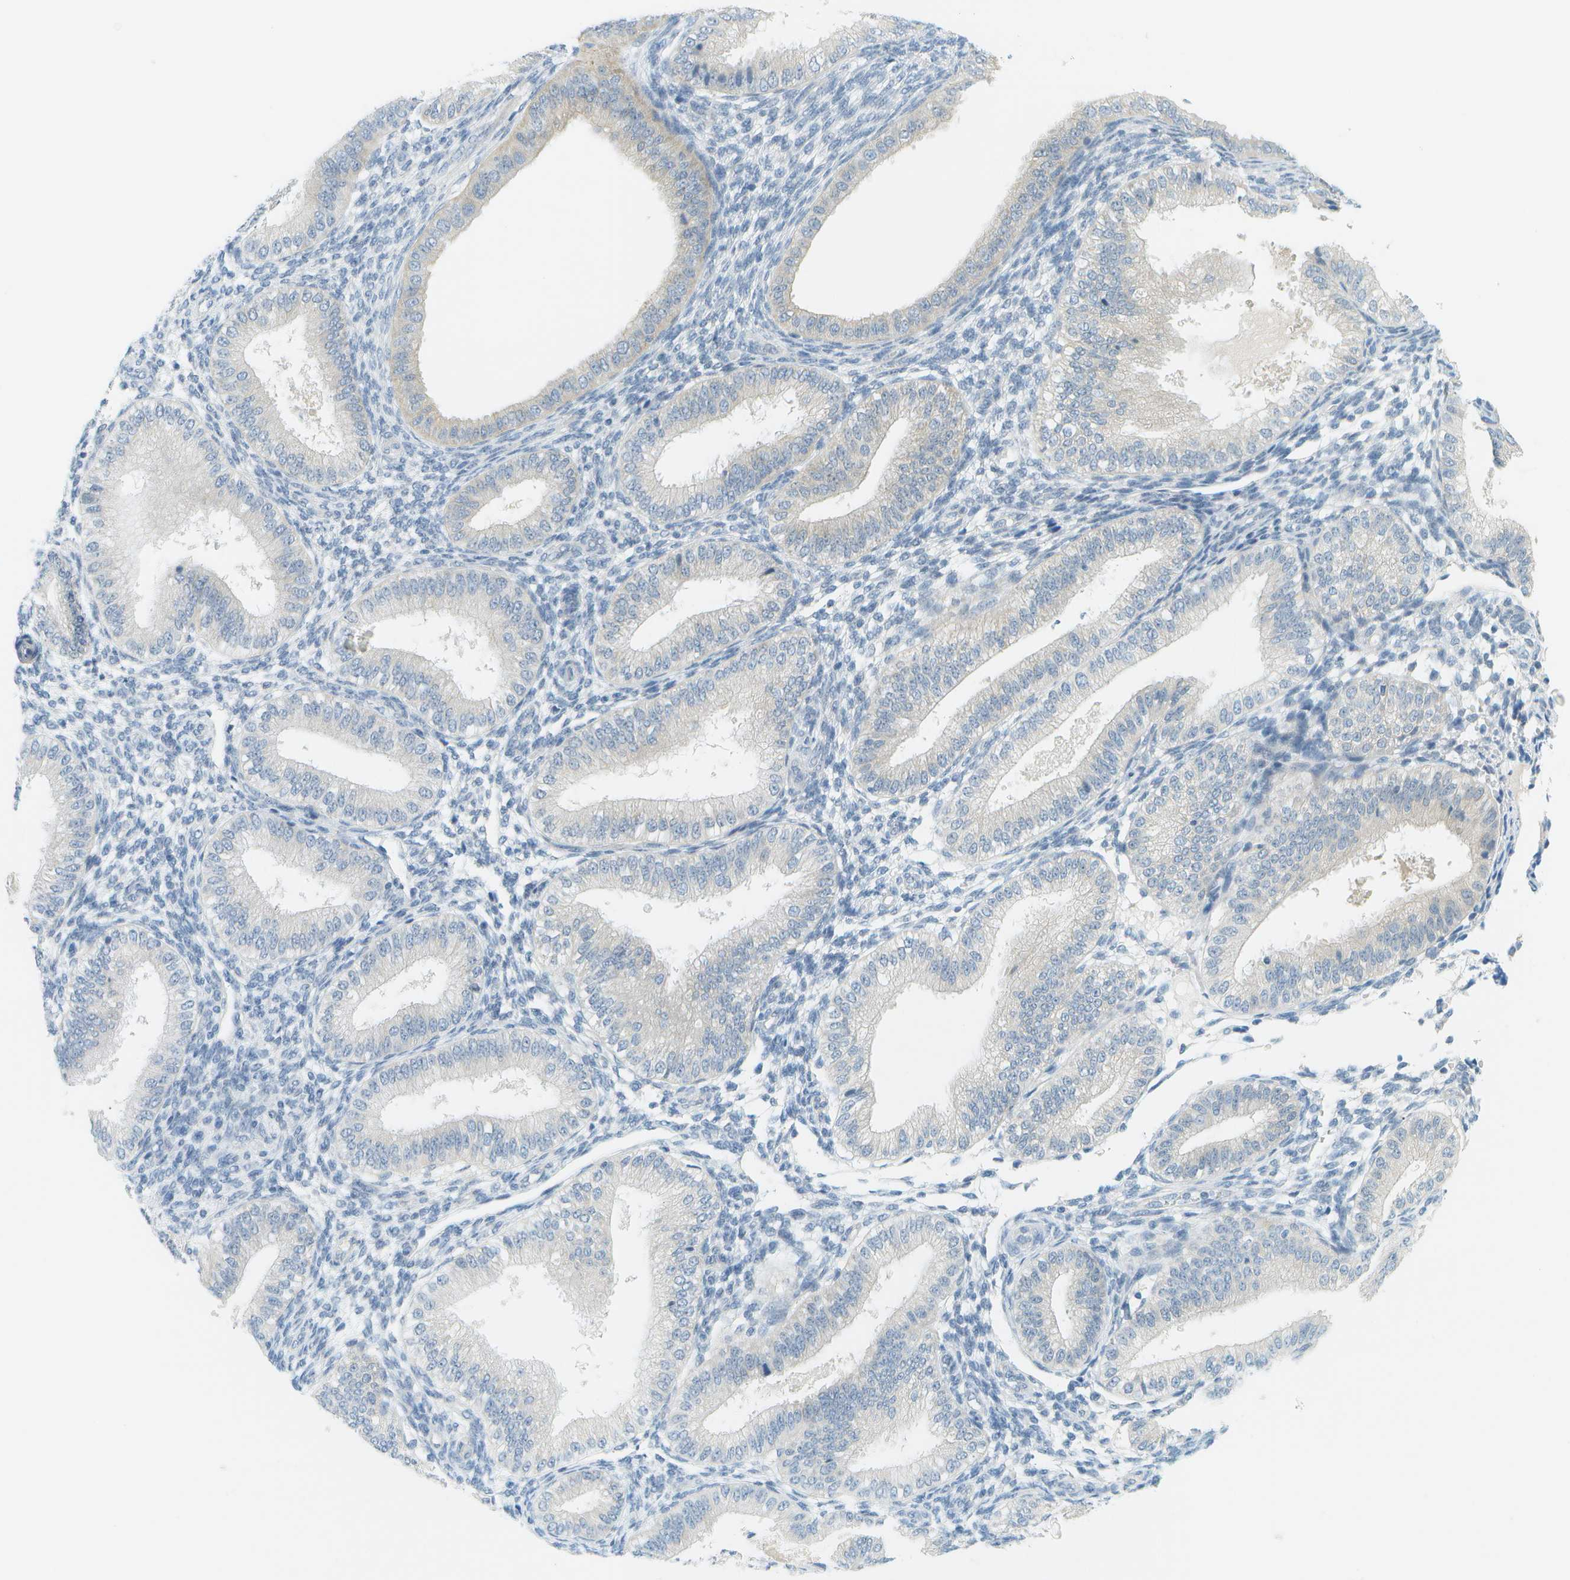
{"staining": {"intensity": "negative", "quantity": "none", "location": "none"}, "tissue": "endometrium", "cell_type": "Cells in endometrial stroma", "image_type": "normal", "snomed": [{"axis": "morphology", "description": "Normal tissue, NOS"}, {"axis": "topography", "description": "Endometrium"}], "caption": "A photomicrograph of endometrium stained for a protein displays no brown staining in cells in endometrial stroma.", "gene": "SMYD5", "patient": {"sex": "female", "age": 39}}